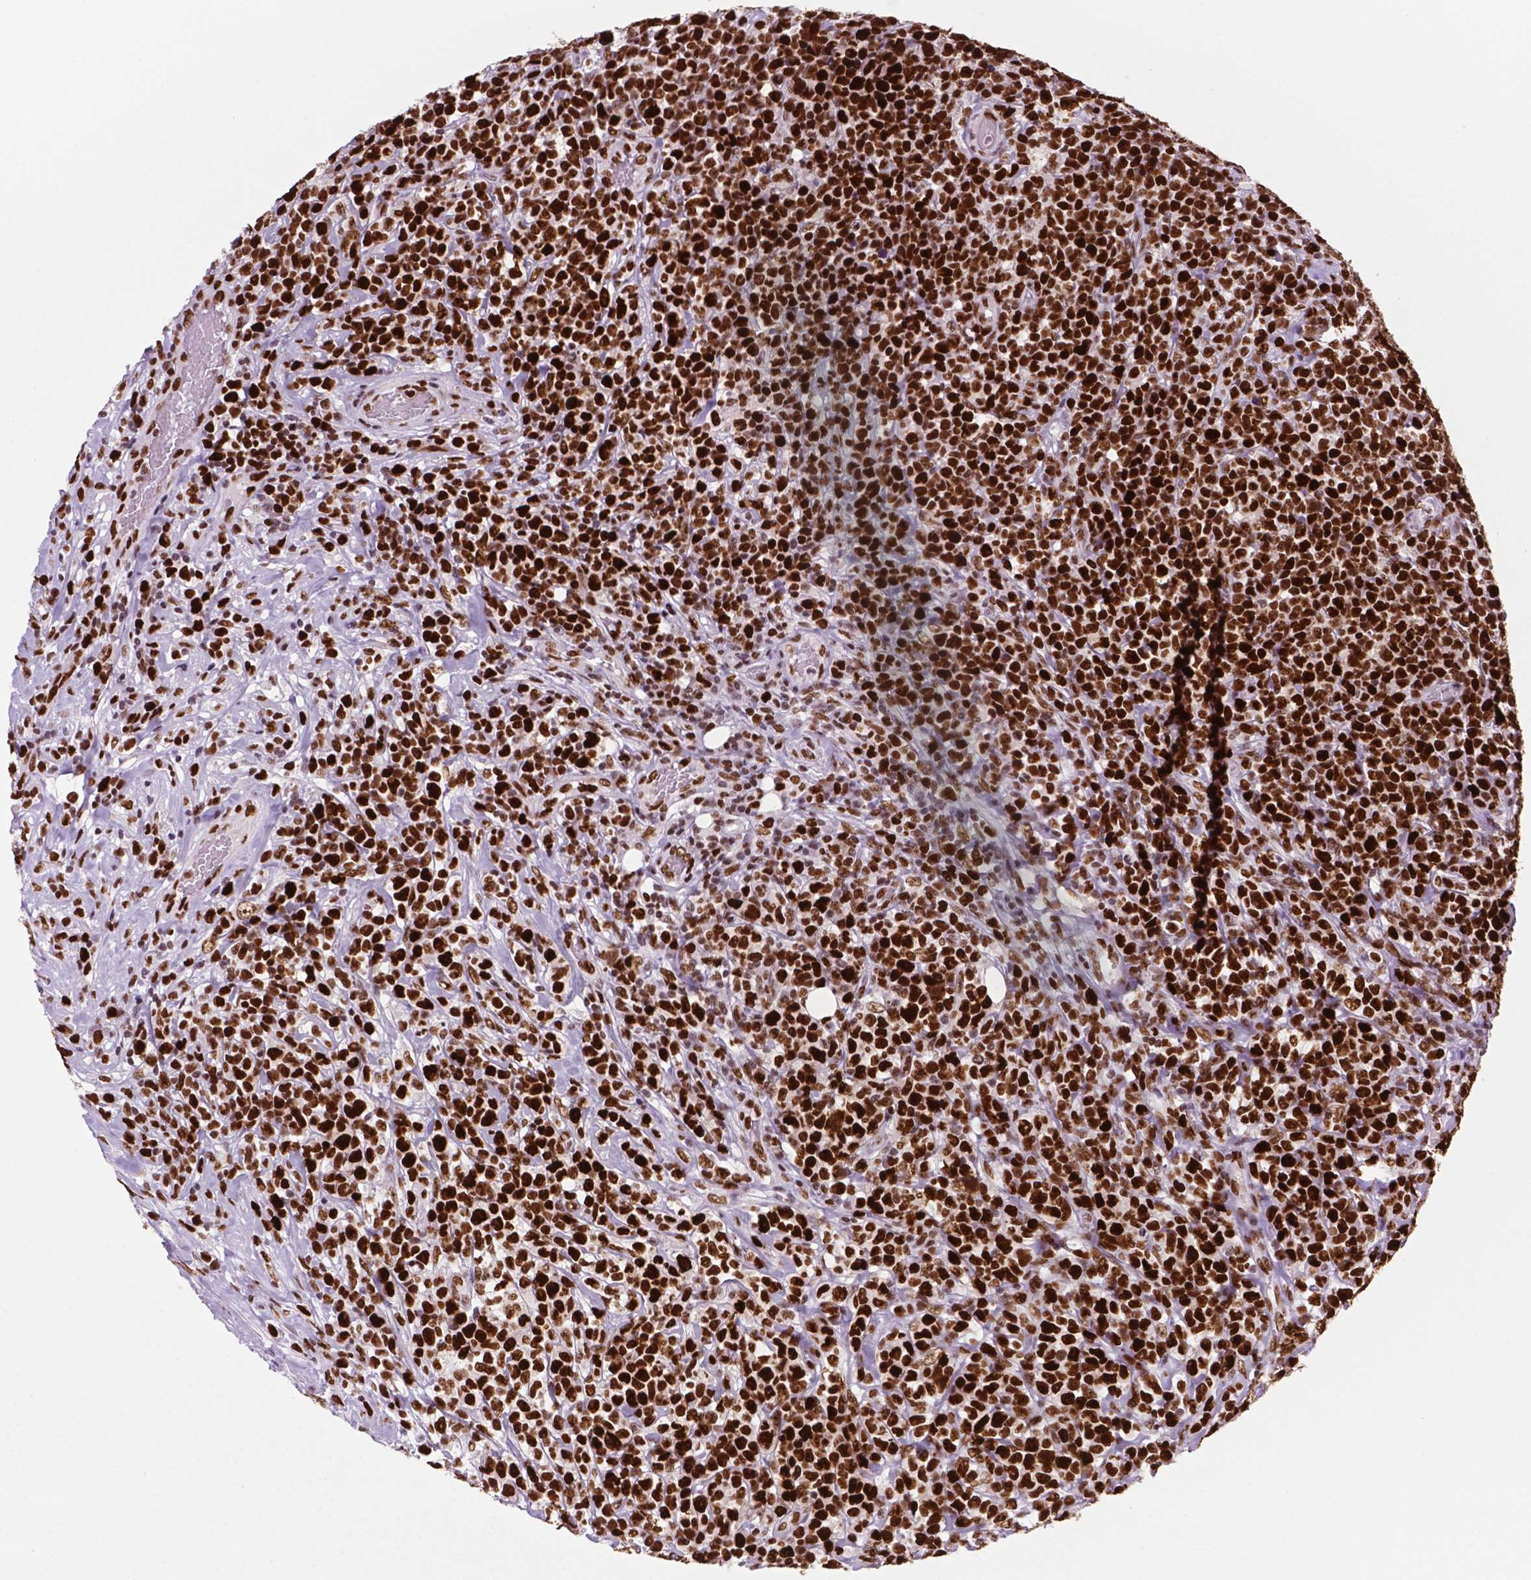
{"staining": {"intensity": "strong", "quantity": ">75%", "location": "nuclear"}, "tissue": "lymphoma", "cell_type": "Tumor cells", "image_type": "cancer", "snomed": [{"axis": "morphology", "description": "Malignant lymphoma, non-Hodgkin's type, High grade"}, {"axis": "topography", "description": "Soft tissue"}], "caption": "Human lymphoma stained with a protein marker shows strong staining in tumor cells.", "gene": "MSH6", "patient": {"sex": "female", "age": 56}}